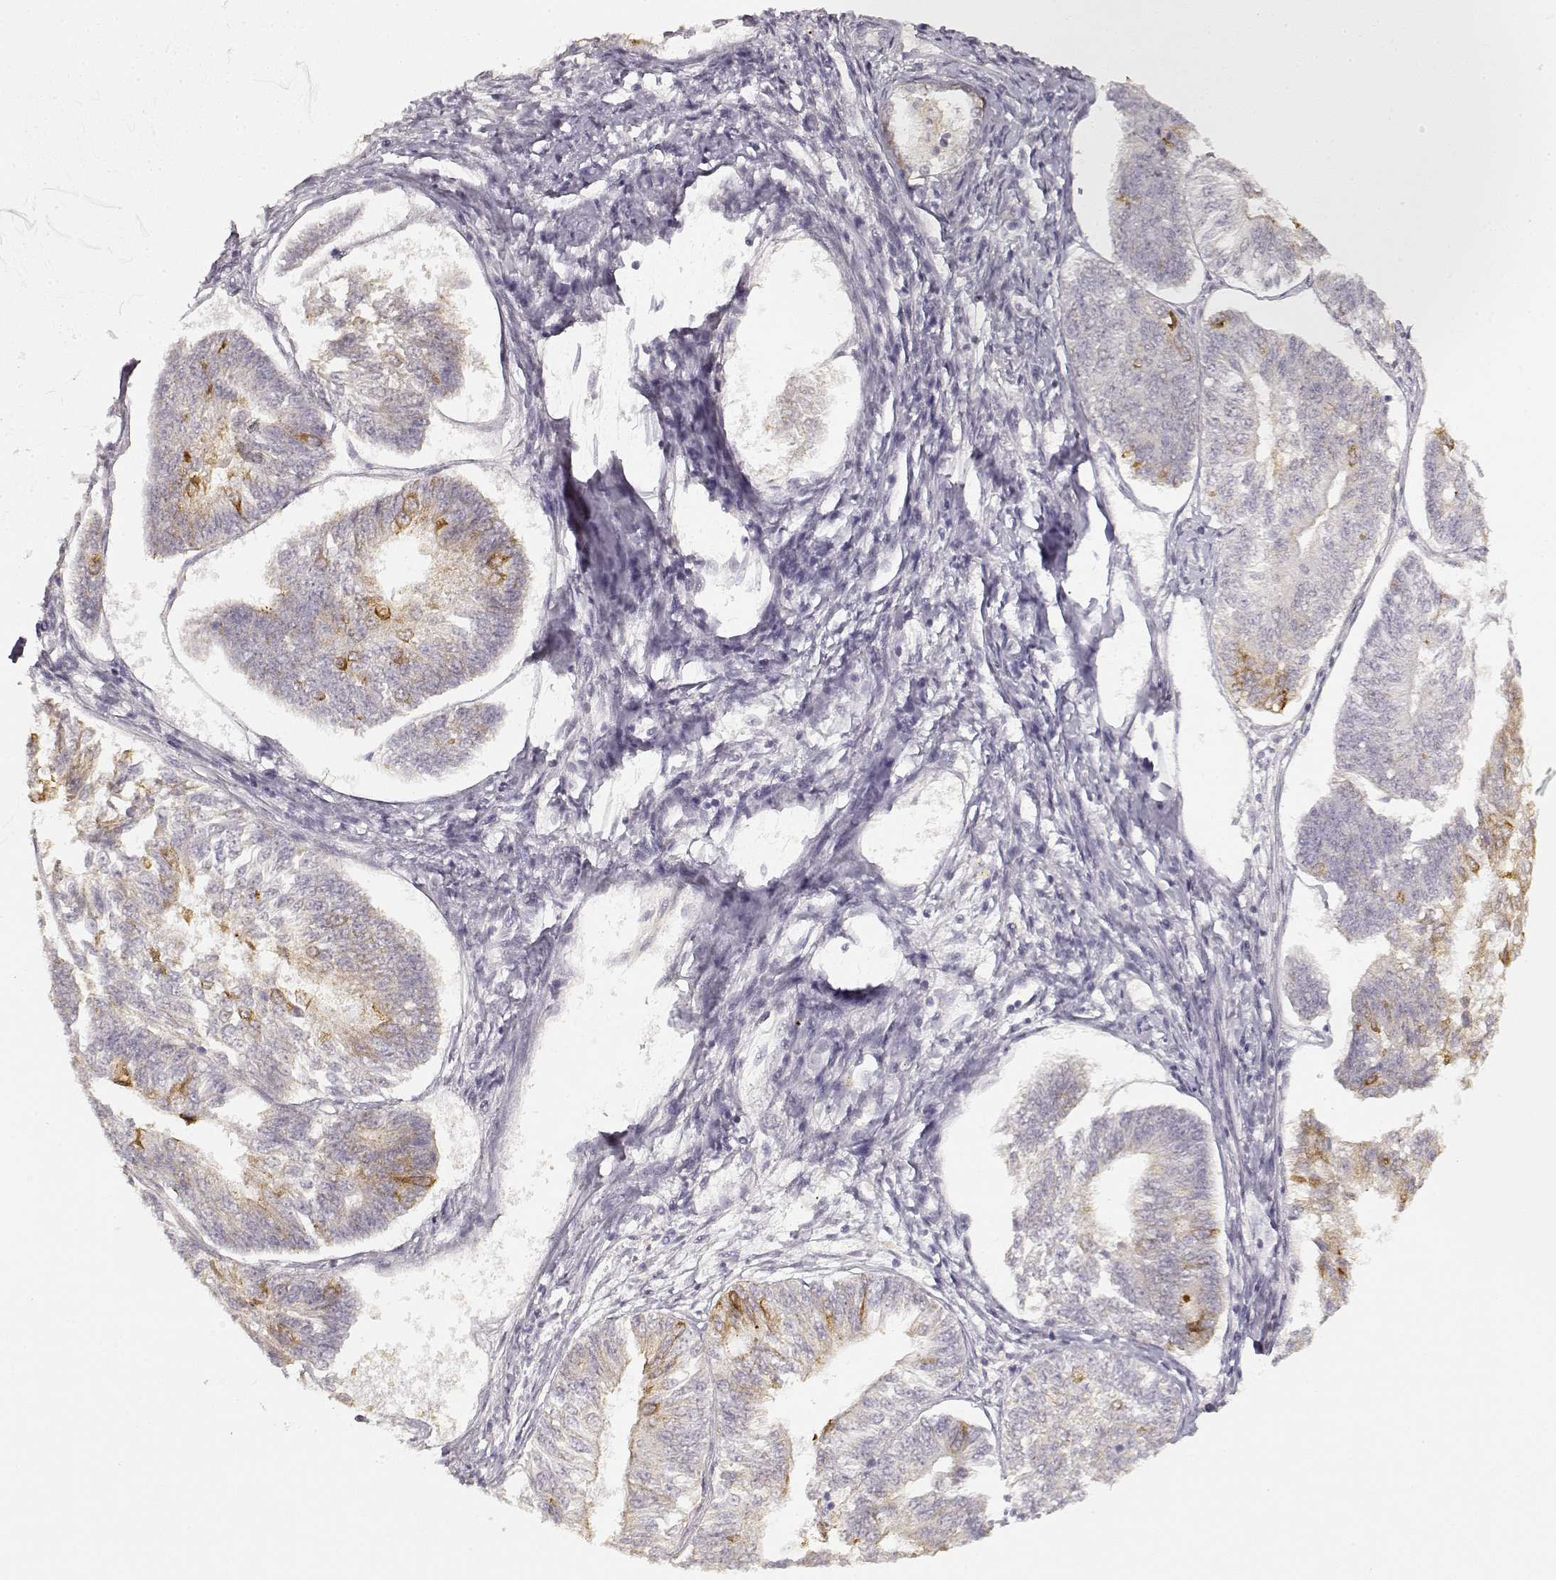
{"staining": {"intensity": "moderate", "quantity": "<25%", "location": "cytoplasmic/membranous"}, "tissue": "endometrial cancer", "cell_type": "Tumor cells", "image_type": "cancer", "snomed": [{"axis": "morphology", "description": "Adenocarcinoma, NOS"}, {"axis": "topography", "description": "Endometrium"}], "caption": "There is low levels of moderate cytoplasmic/membranous staining in tumor cells of endometrial cancer (adenocarcinoma), as demonstrated by immunohistochemical staining (brown color).", "gene": "LAMC2", "patient": {"sex": "female", "age": 58}}